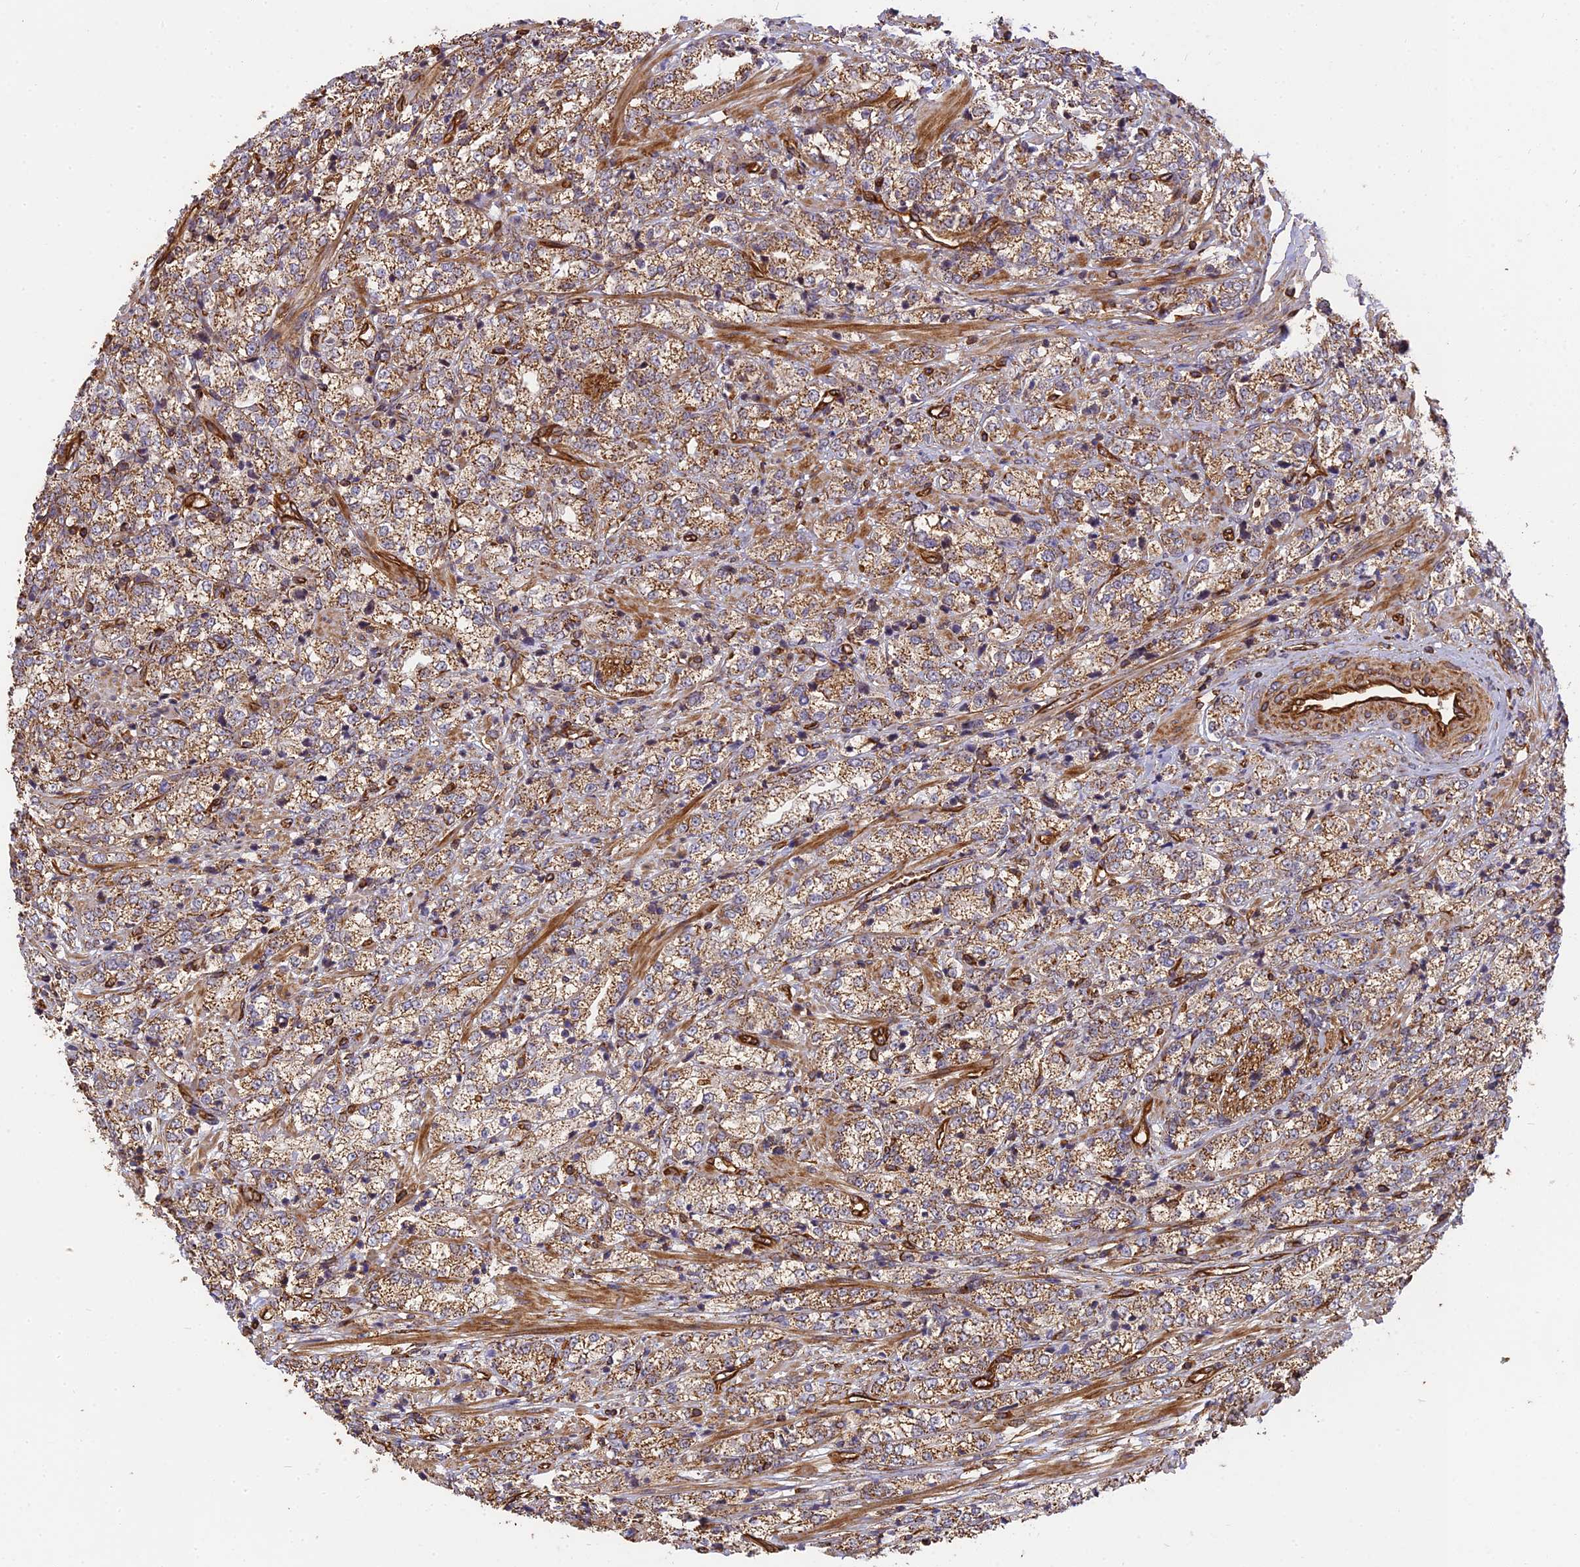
{"staining": {"intensity": "moderate", "quantity": ">75%", "location": "cytoplasmic/membranous"}, "tissue": "prostate cancer", "cell_type": "Tumor cells", "image_type": "cancer", "snomed": [{"axis": "morphology", "description": "Adenocarcinoma, High grade"}, {"axis": "topography", "description": "Prostate"}], "caption": "Human high-grade adenocarcinoma (prostate) stained with a protein marker displays moderate staining in tumor cells.", "gene": "DSTYK", "patient": {"sex": "male", "age": 69}}